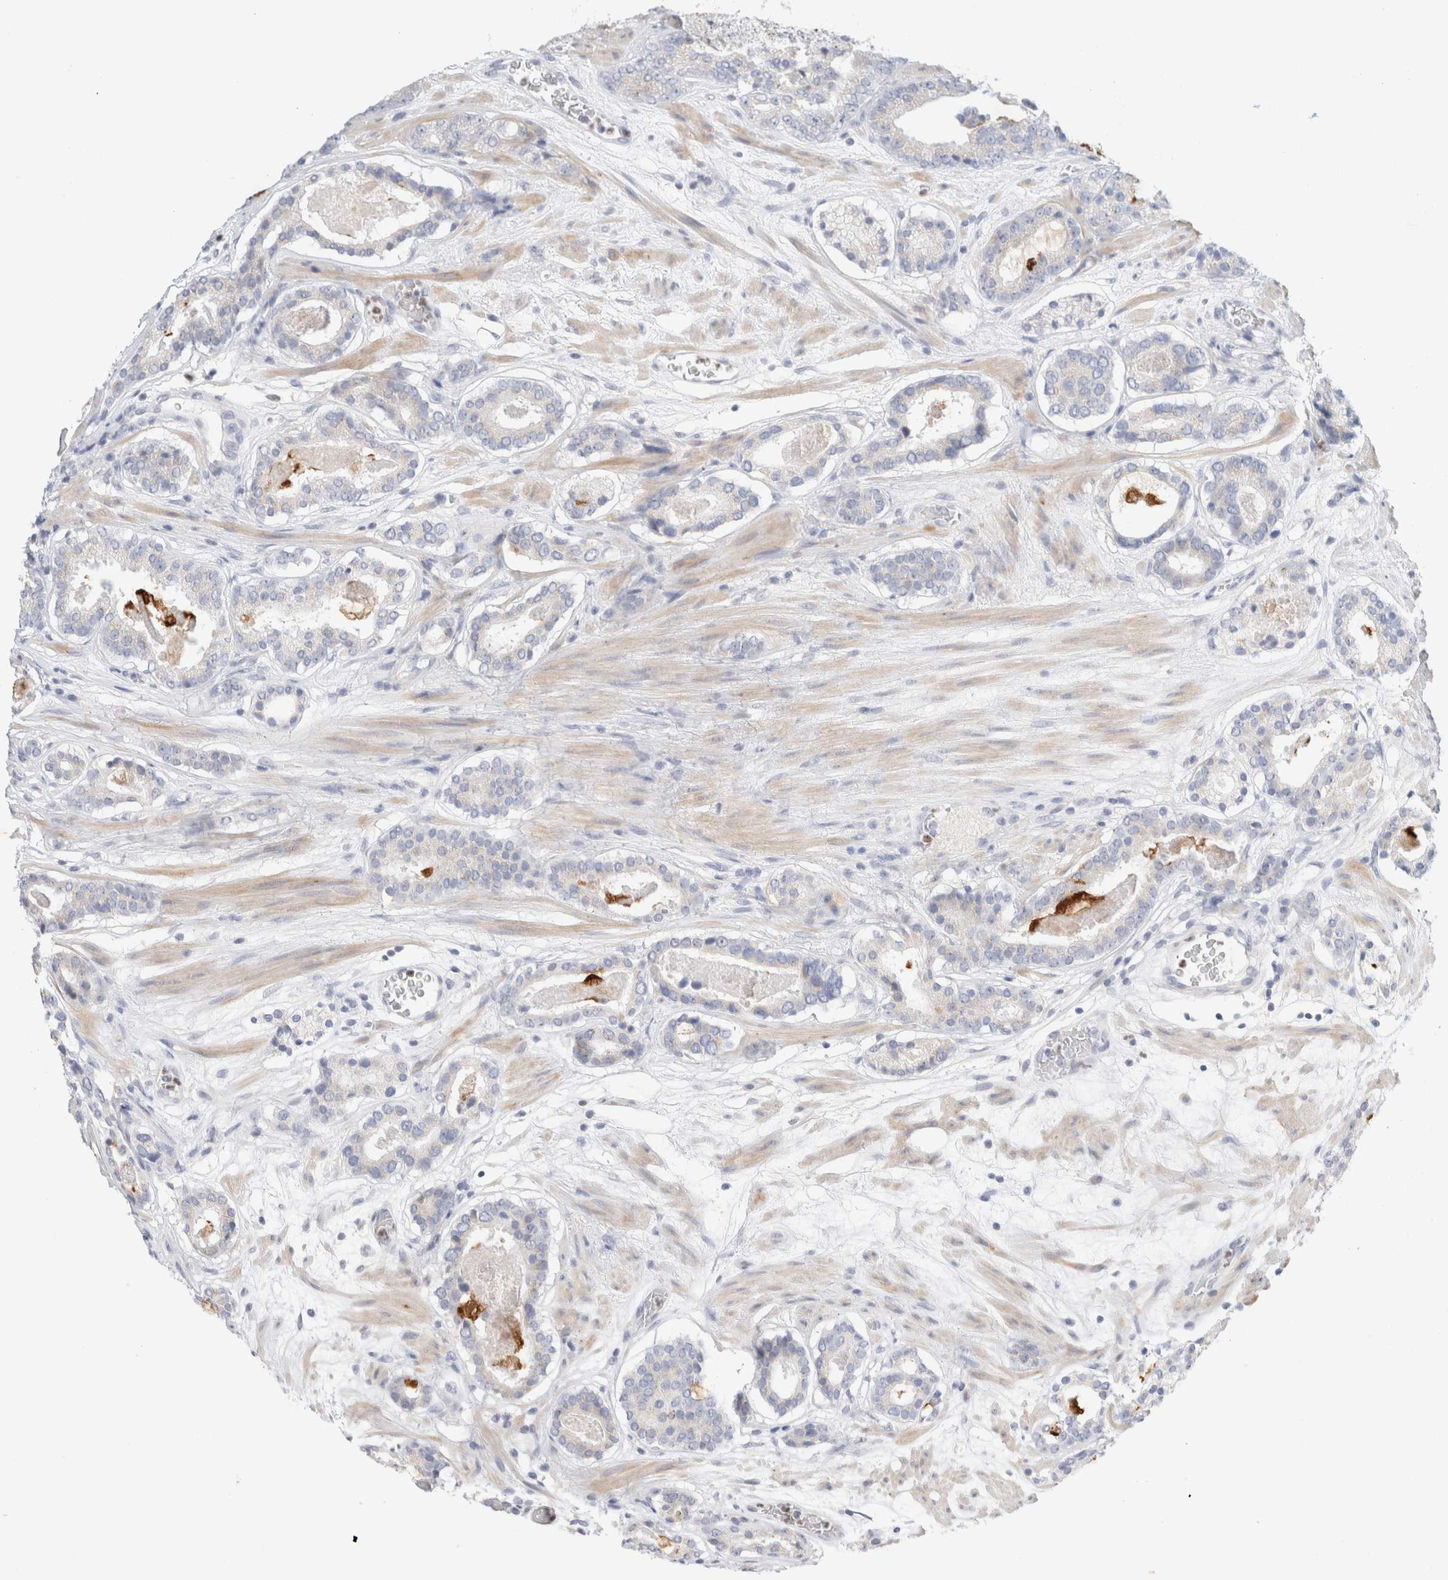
{"staining": {"intensity": "negative", "quantity": "none", "location": "none"}, "tissue": "prostate cancer", "cell_type": "Tumor cells", "image_type": "cancer", "snomed": [{"axis": "morphology", "description": "Adenocarcinoma, Low grade"}, {"axis": "topography", "description": "Prostate"}], "caption": "Protein analysis of prostate low-grade adenocarcinoma reveals no significant positivity in tumor cells.", "gene": "ADAM30", "patient": {"sex": "male", "age": 69}}